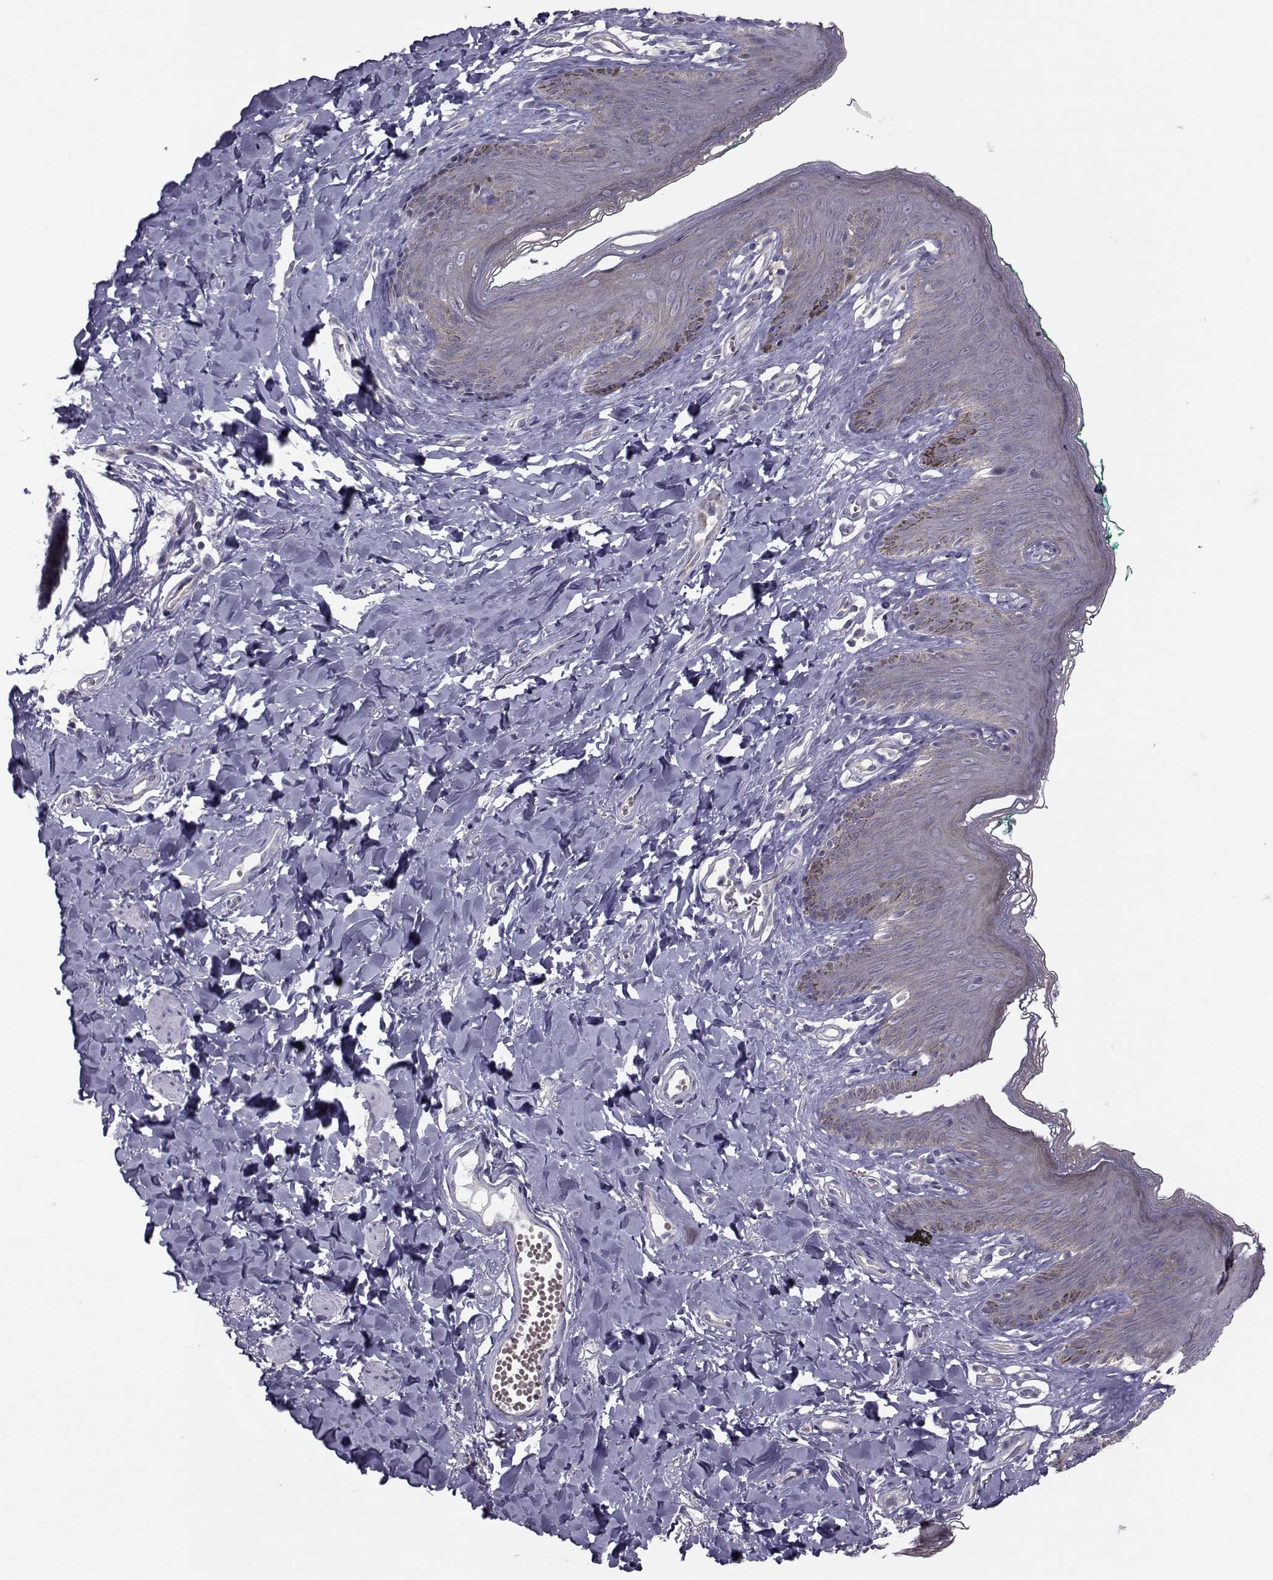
{"staining": {"intensity": "negative", "quantity": "none", "location": "none"}, "tissue": "skin", "cell_type": "Epidermal cells", "image_type": "normal", "snomed": [{"axis": "morphology", "description": "Normal tissue, NOS"}, {"axis": "topography", "description": "Vulva"}], "caption": "Epidermal cells are negative for protein expression in normal human skin. Nuclei are stained in blue.", "gene": "GARIN3", "patient": {"sex": "female", "age": 66}}